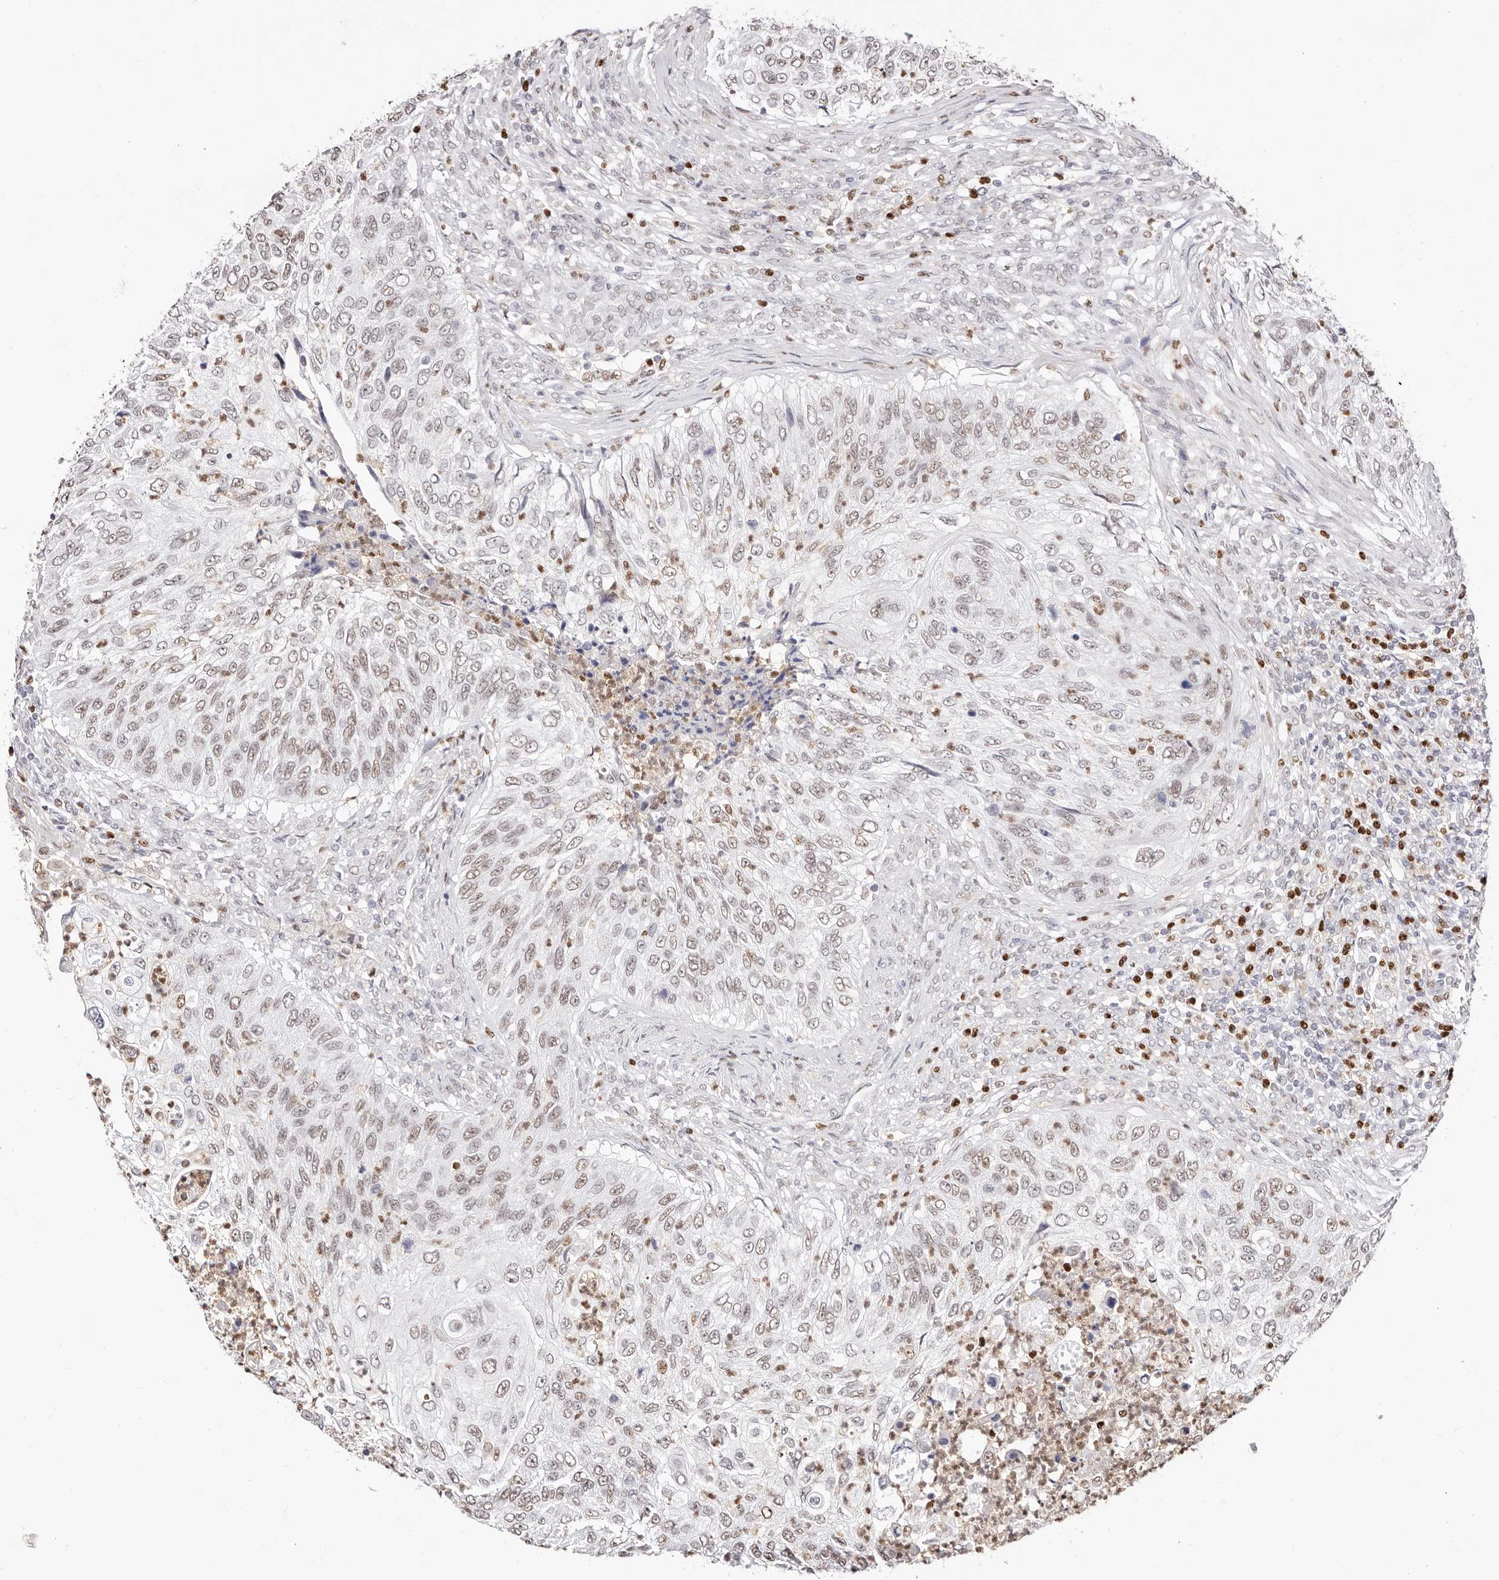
{"staining": {"intensity": "weak", "quantity": ">75%", "location": "nuclear"}, "tissue": "urothelial cancer", "cell_type": "Tumor cells", "image_type": "cancer", "snomed": [{"axis": "morphology", "description": "Urothelial carcinoma, High grade"}, {"axis": "topography", "description": "Urinary bladder"}], "caption": "This micrograph demonstrates immunohistochemistry staining of human high-grade urothelial carcinoma, with low weak nuclear staining in about >75% of tumor cells.", "gene": "TKT", "patient": {"sex": "female", "age": 60}}